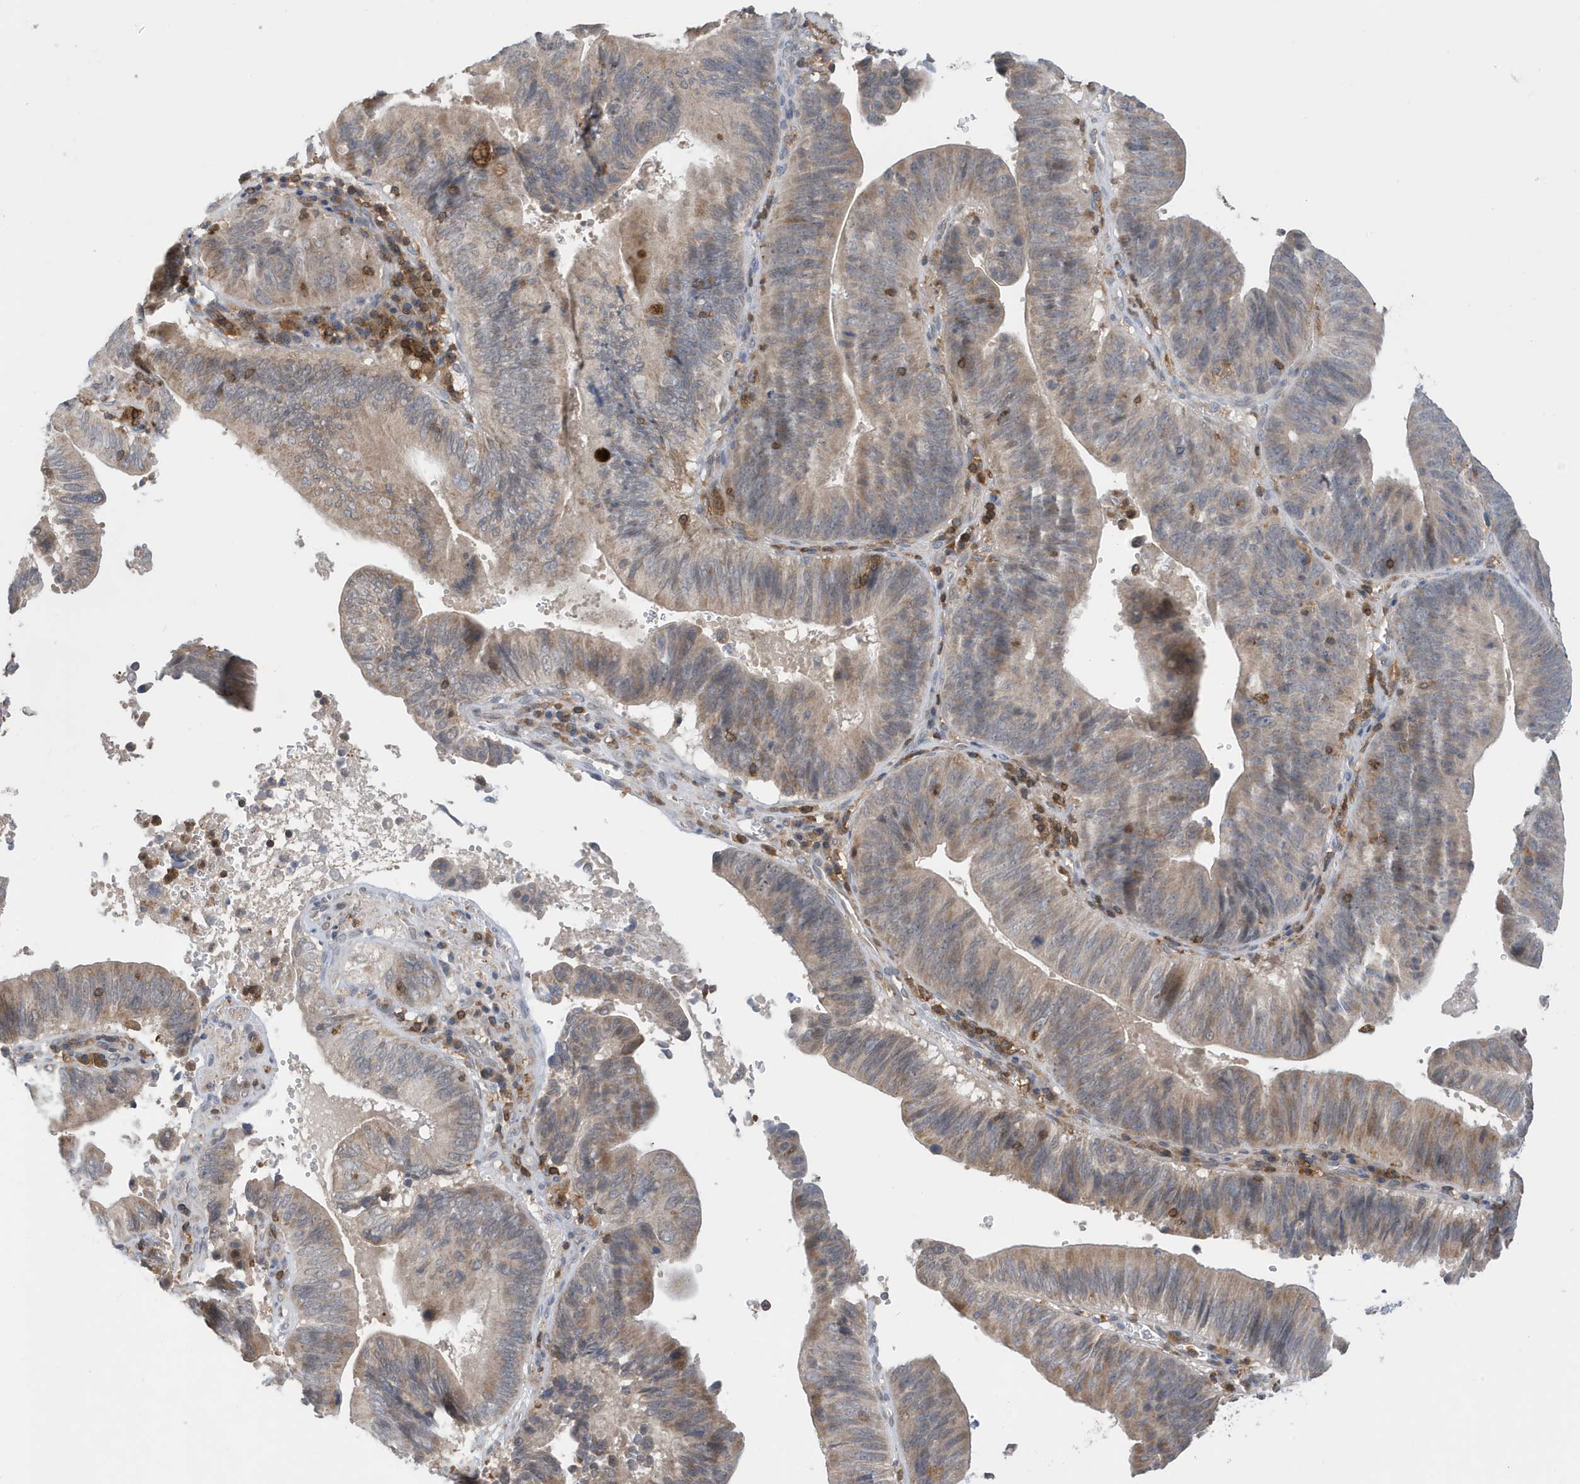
{"staining": {"intensity": "weak", "quantity": "25%-75%", "location": "cytoplasmic/membranous"}, "tissue": "pancreatic cancer", "cell_type": "Tumor cells", "image_type": "cancer", "snomed": [{"axis": "morphology", "description": "Adenocarcinoma, NOS"}, {"axis": "topography", "description": "Pancreas"}], "caption": "Immunohistochemical staining of pancreatic cancer reveals weak cytoplasmic/membranous protein staining in about 25%-75% of tumor cells.", "gene": "NSUN3", "patient": {"sex": "male", "age": 63}}